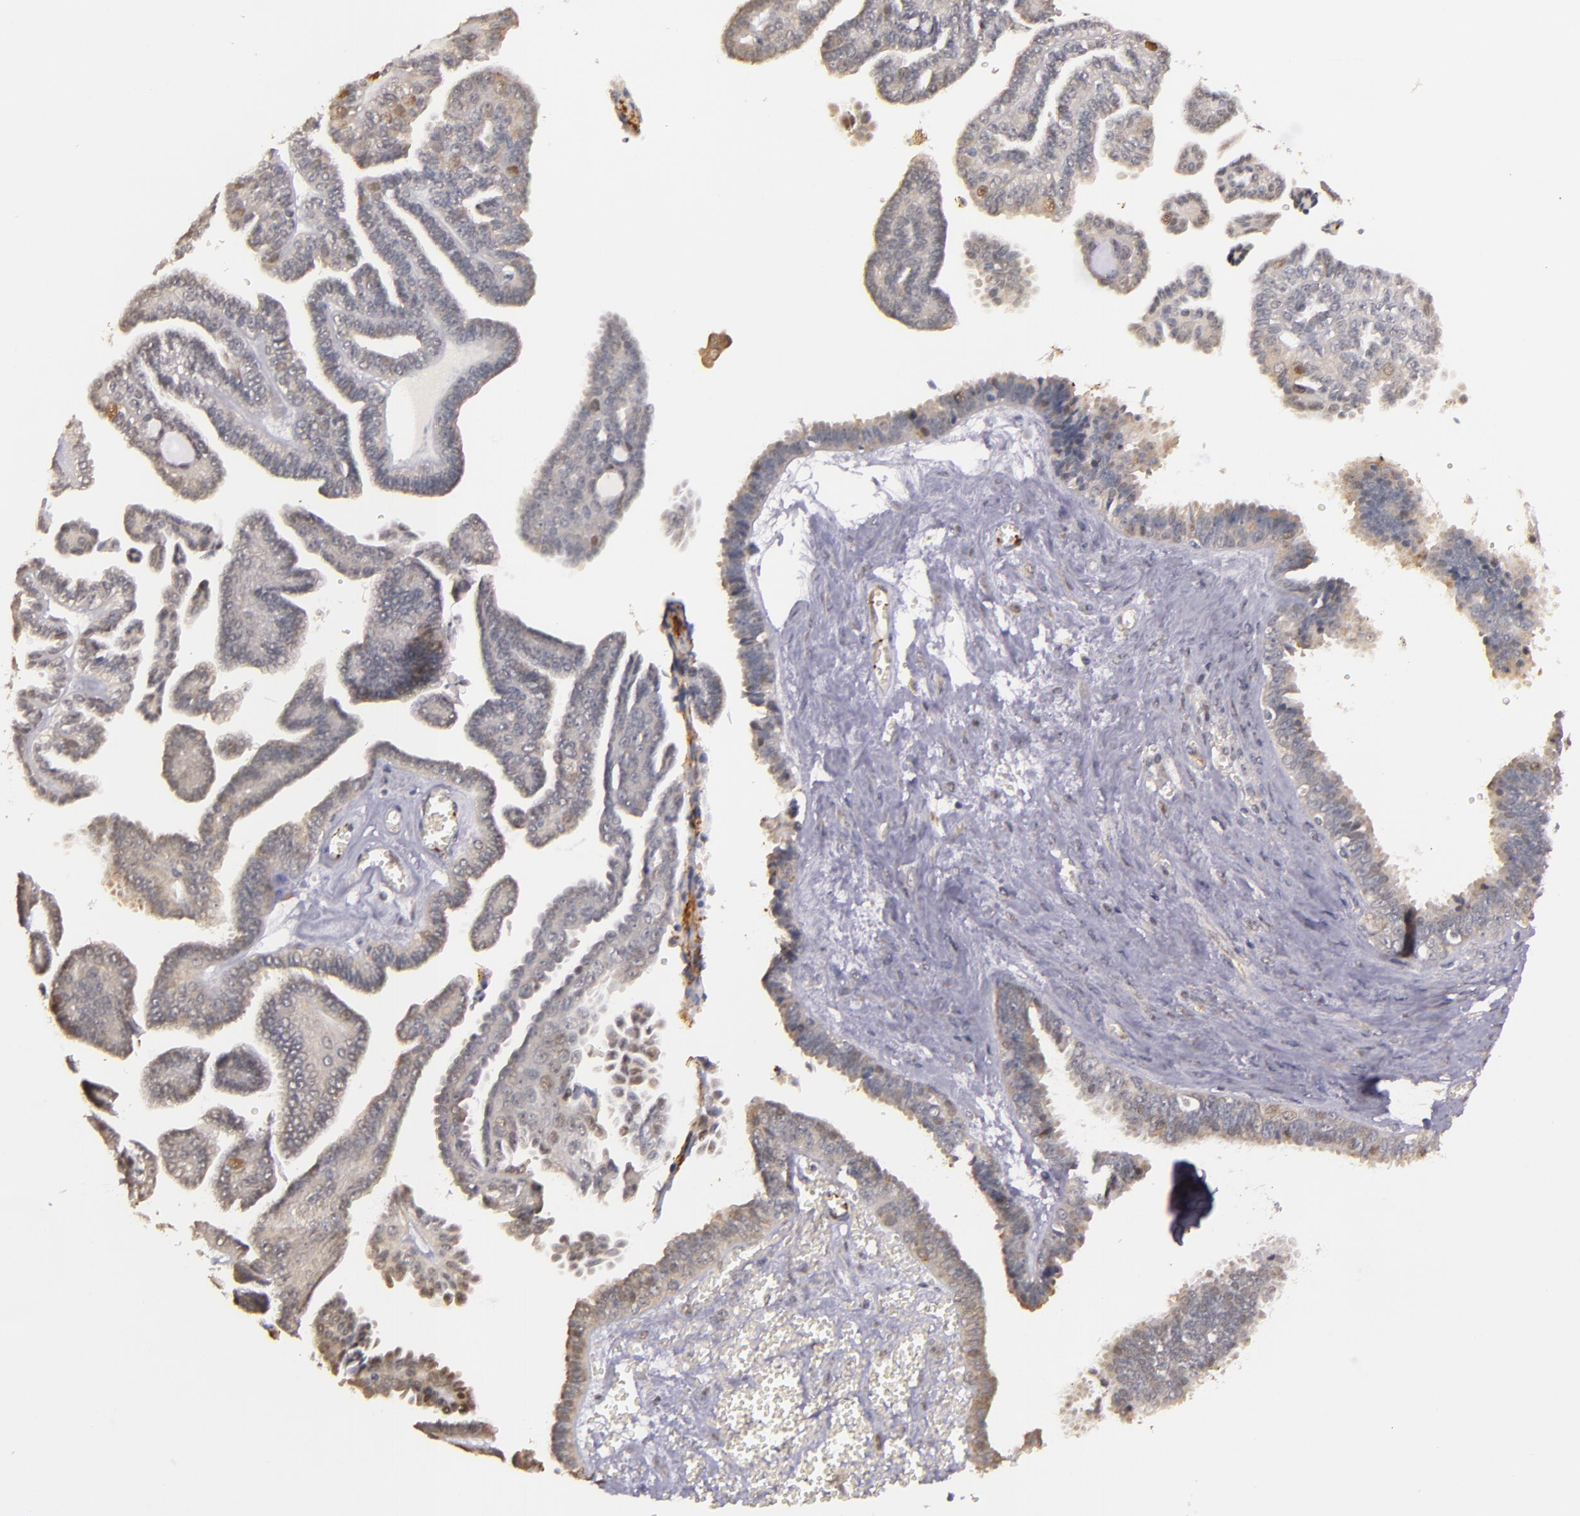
{"staining": {"intensity": "weak", "quantity": "<25%", "location": "cytoplasmic/membranous"}, "tissue": "ovarian cancer", "cell_type": "Tumor cells", "image_type": "cancer", "snomed": [{"axis": "morphology", "description": "Cystadenocarcinoma, serous, NOS"}, {"axis": "topography", "description": "Ovary"}], "caption": "Immunohistochemistry (IHC) photomicrograph of ovarian cancer stained for a protein (brown), which demonstrates no expression in tumor cells. (Brightfield microscopy of DAB immunohistochemistry at high magnification).", "gene": "SYTL4", "patient": {"sex": "female", "age": 71}}